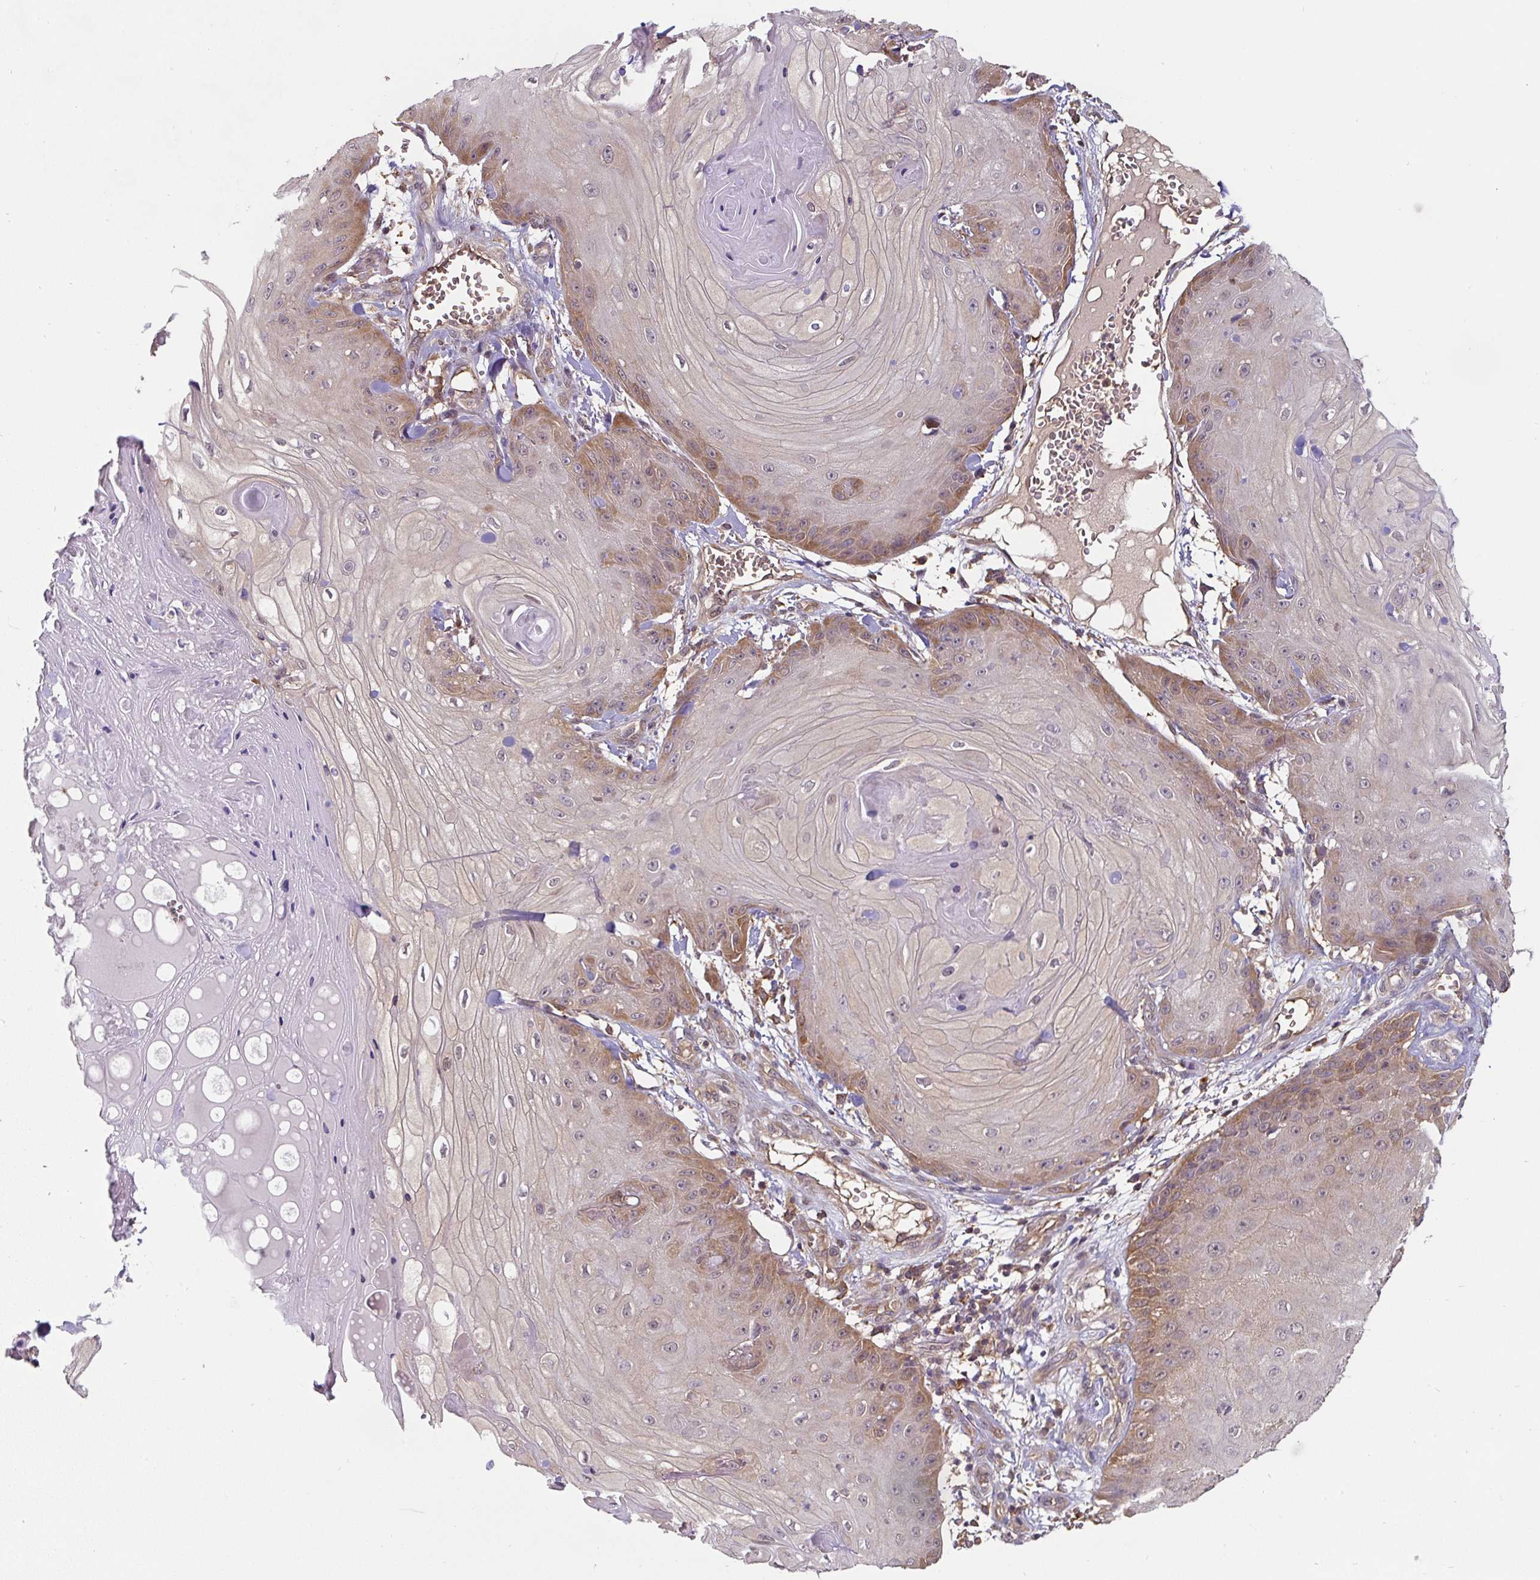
{"staining": {"intensity": "moderate", "quantity": "<25%", "location": "cytoplasmic/membranous"}, "tissue": "skin cancer", "cell_type": "Tumor cells", "image_type": "cancer", "snomed": [{"axis": "morphology", "description": "Squamous cell carcinoma, NOS"}, {"axis": "topography", "description": "Skin"}], "caption": "Immunohistochemical staining of human squamous cell carcinoma (skin) demonstrates moderate cytoplasmic/membranous protein staining in about <25% of tumor cells. The staining was performed using DAB to visualize the protein expression in brown, while the nuclei were stained in blue with hematoxylin (Magnification: 20x).", "gene": "ST13", "patient": {"sex": "male", "age": 74}}